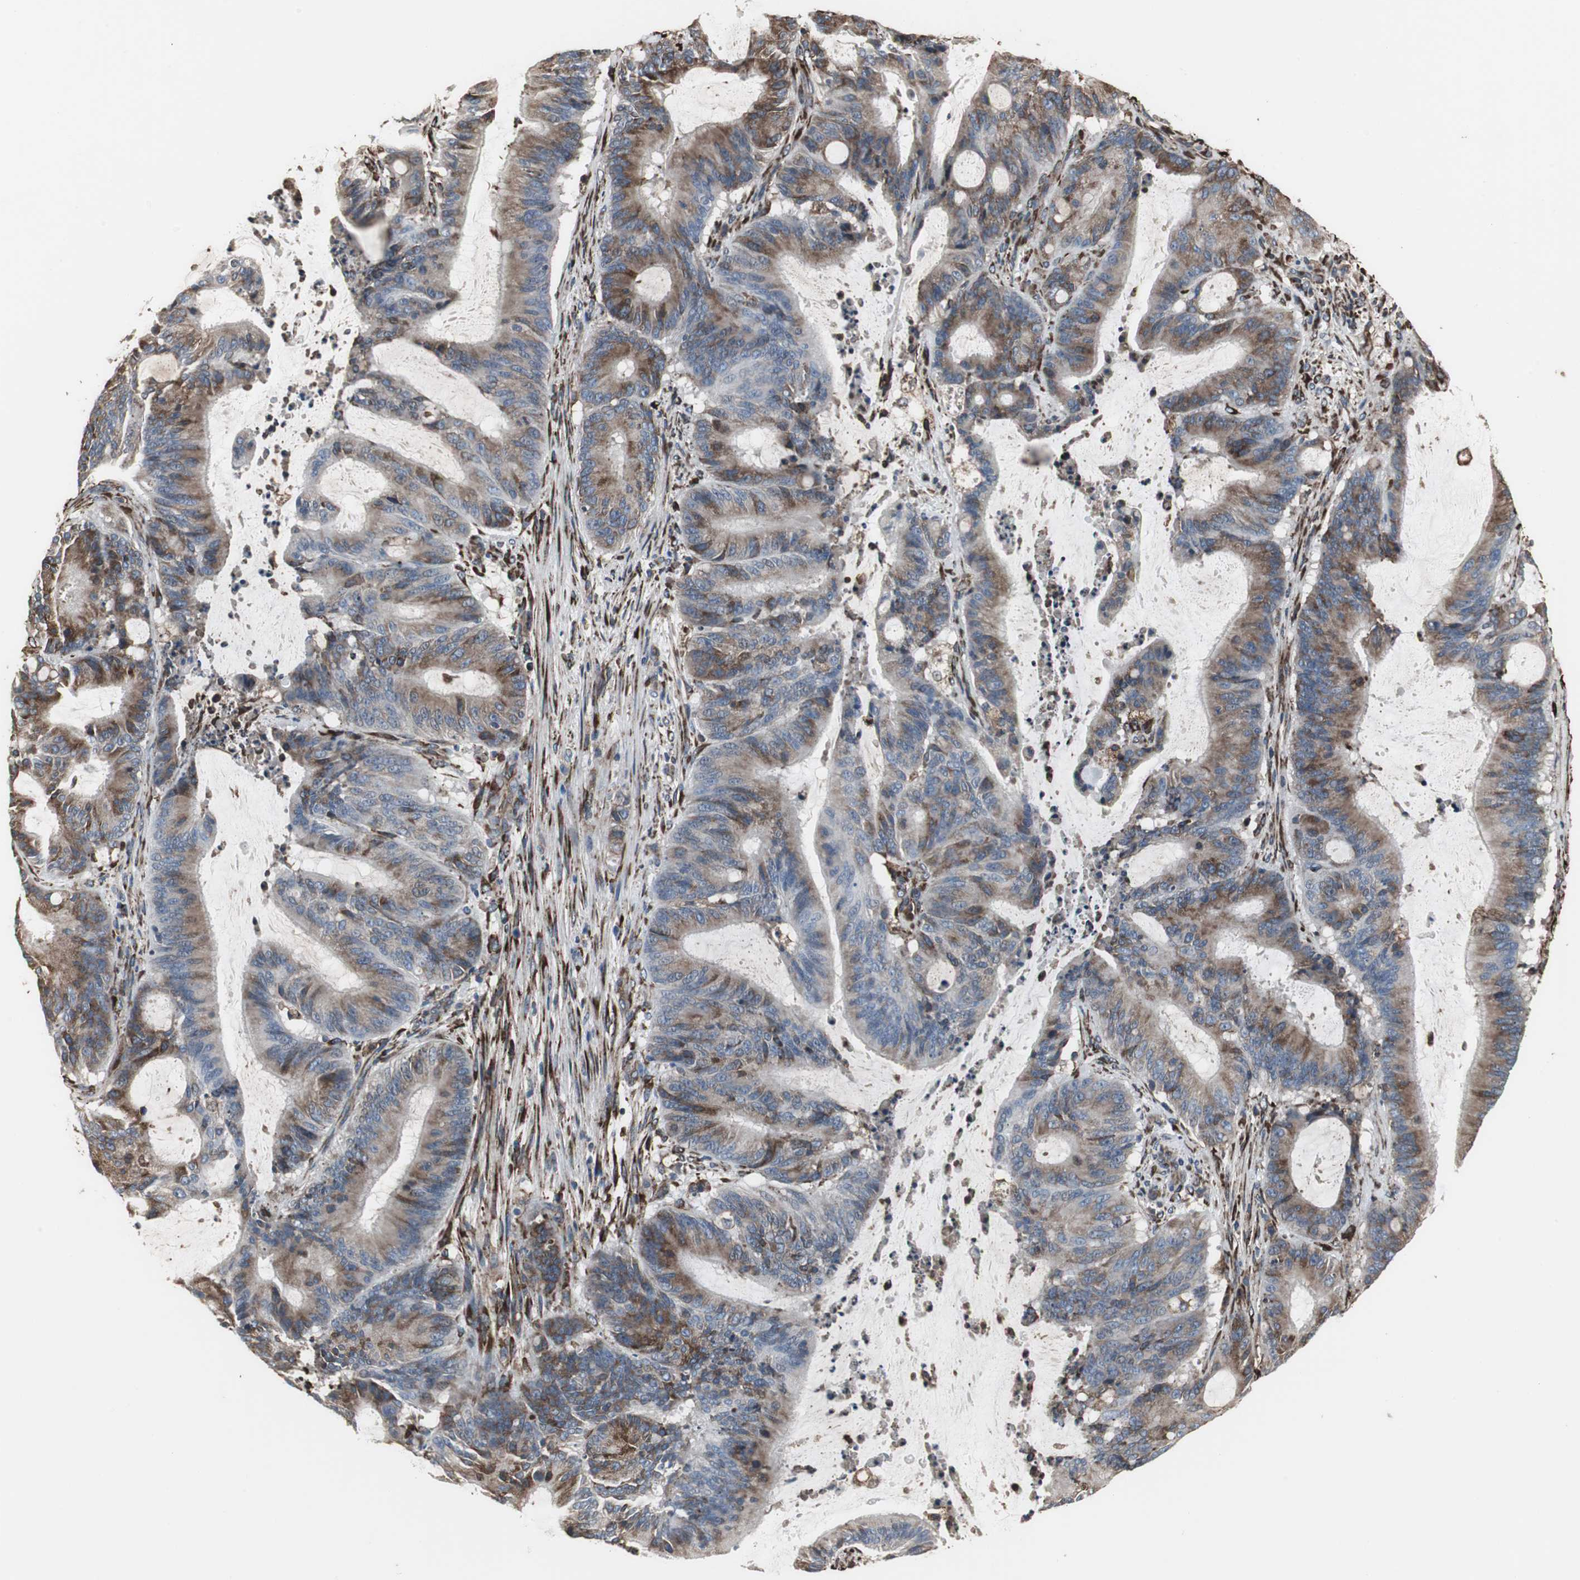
{"staining": {"intensity": "moderate", "quantity": ">75%", "location": "cytoplasmic/membranous"}, "tissue": "liver cancer", "cell_type": "Tumor cells", "image_type": "cancer", "snomed": [{"axis": "morphology", "description": "Cholangiocarcinoma"}, {"axis": "topography", "description": "Liver"}], "caption": "Cholangiocarcinoma (liver) stained with a brown dye demonstrates moderate cytoplasmic/membranous positive expression in approximately >75% of tumor cells.", "gene": "CALU", "patient": {"sex": "female", "age": 73}}